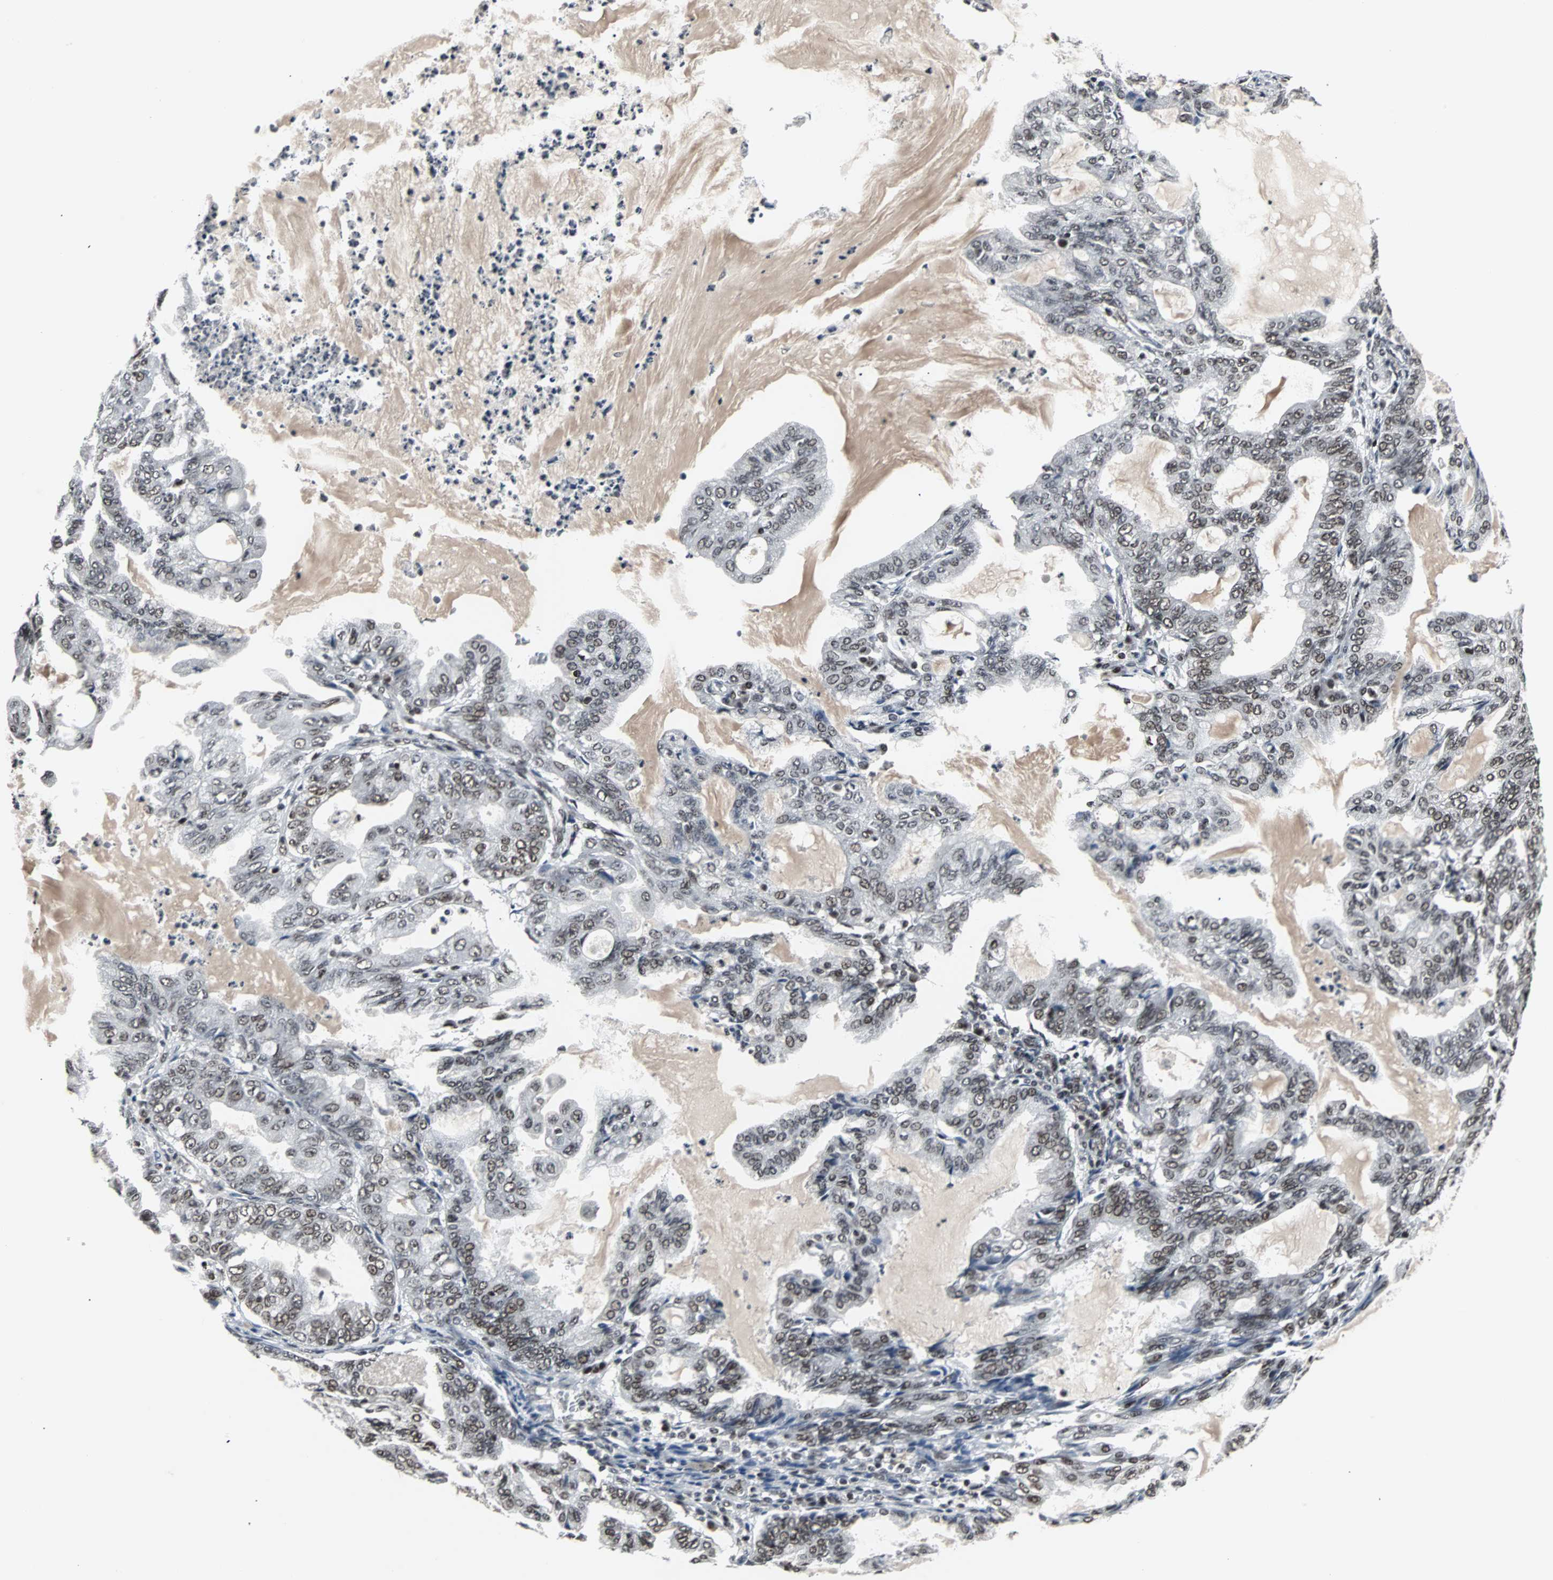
{"staining": {"intensity": "moderate", "quantity": "25%-75%", "location": "nuclear"}, "tissue": "endometrial cancer", "cell_type": "Tumor cells", "image_type": "cancer", "snomed": [{"axis": "morphology", "description": "Adenocarcinoma, NOS"}, {"axis": "topography", "description": "Endometrium"}], "caption": "A micrograph of endometrial adenocarcinoma stained for a protein reveals moderate nuclear brown staining in tumor cells.", "gene": "PNKP", "patient": {"sex": "female", "age": 86}}